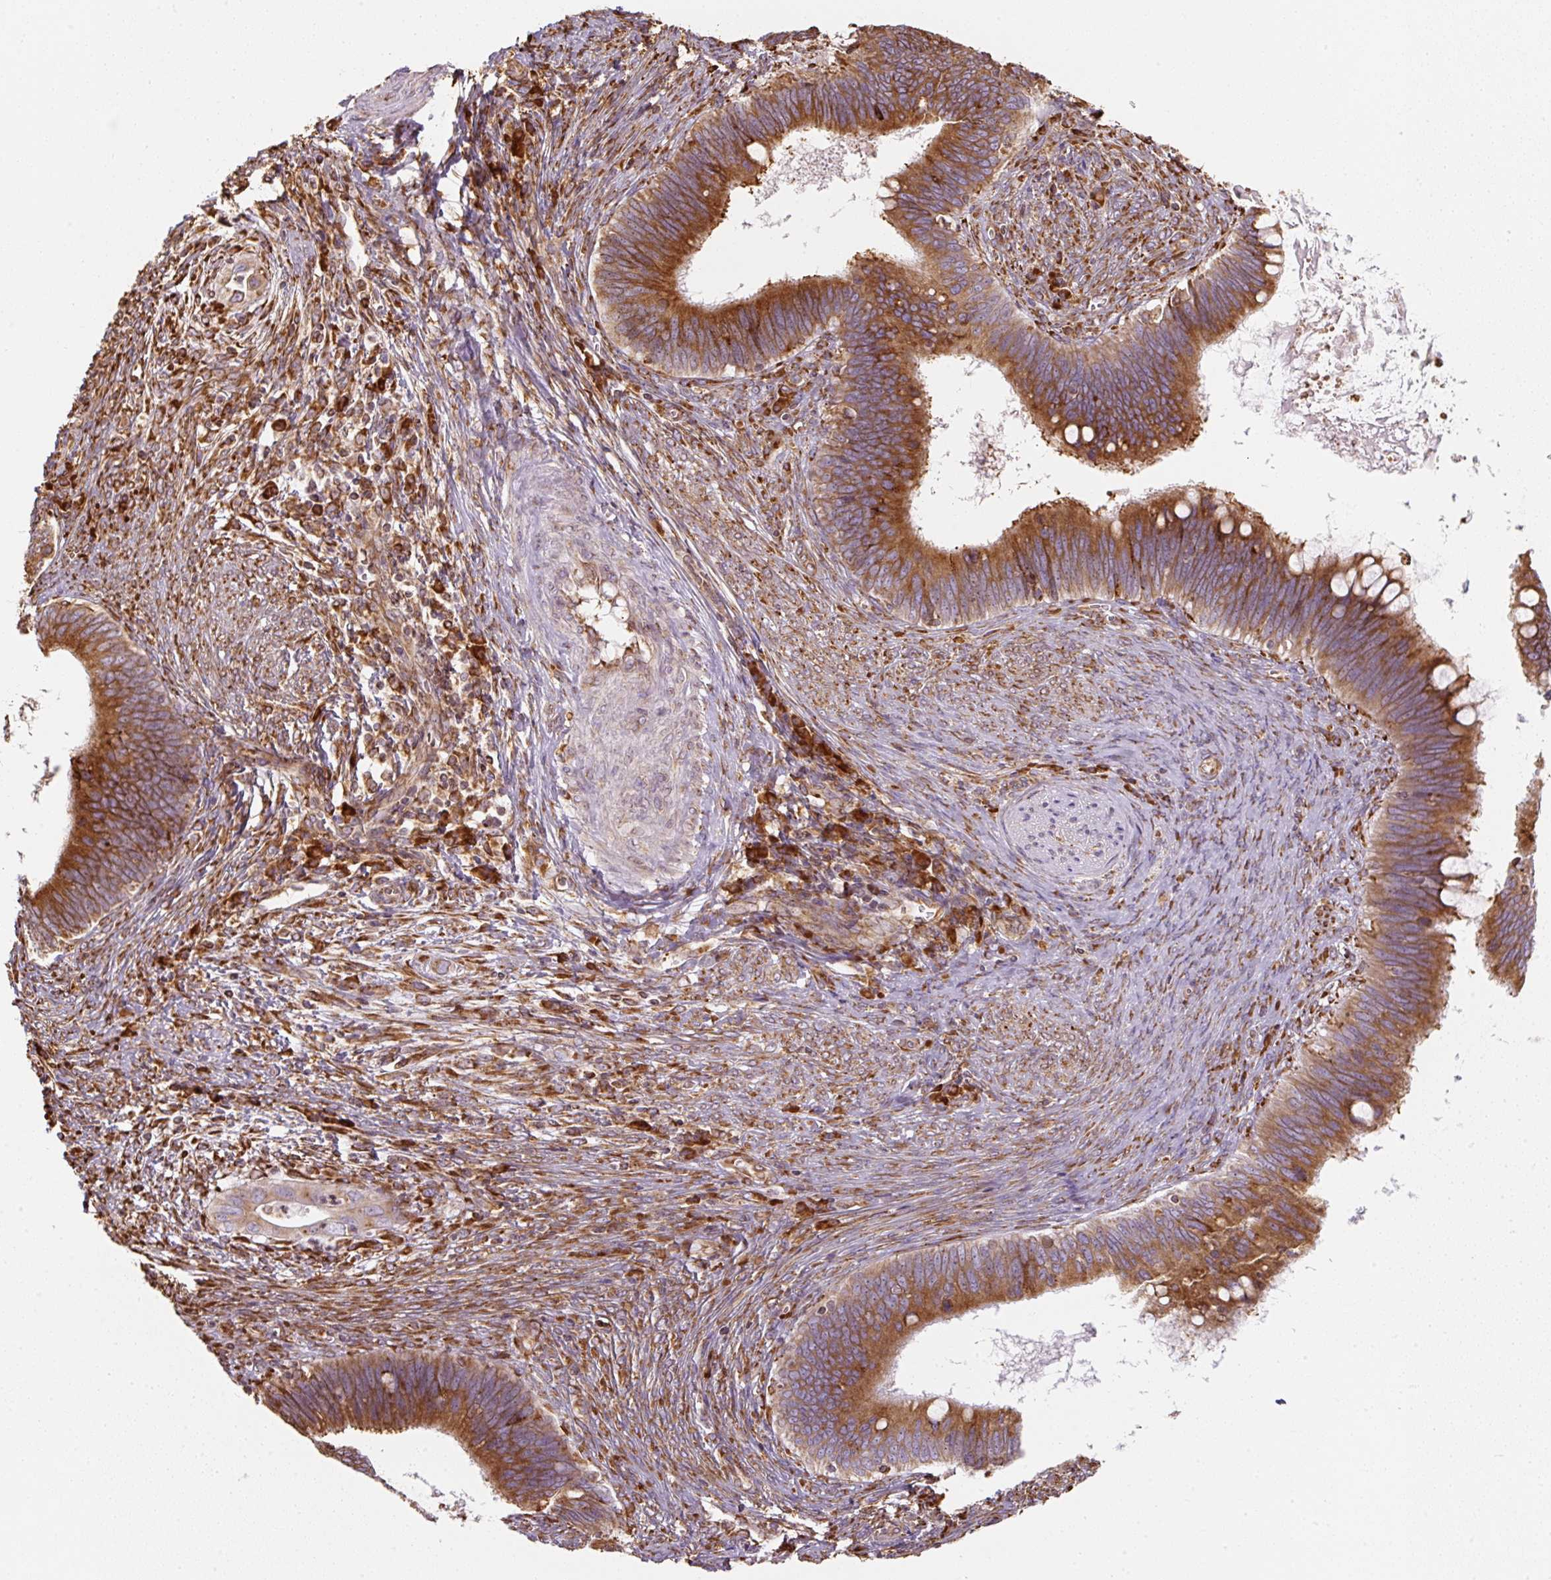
{"staining": {"intensity": "strong", "quantity": ">75%", "location": "cytoplasmic/membranous"}, "tissue": "cervical cancer", "cell_type": "Tumor cells", "image_type": "cancer", "snomed": [{"axis": "morphology", "description": "Adenocarcinoma, NOS"}, {"axis": "topography", "description": "Cervix"}], "caption": "This micrograph exhibits immunohistochemistry (IHC) staining of human adenocarcinoma (cervical), with high strong cytoplasmic/membranous staining in about >75% of tumor cells.", "gene": "PRKCSH", "patient": {"sex": "female", "age": 42}}